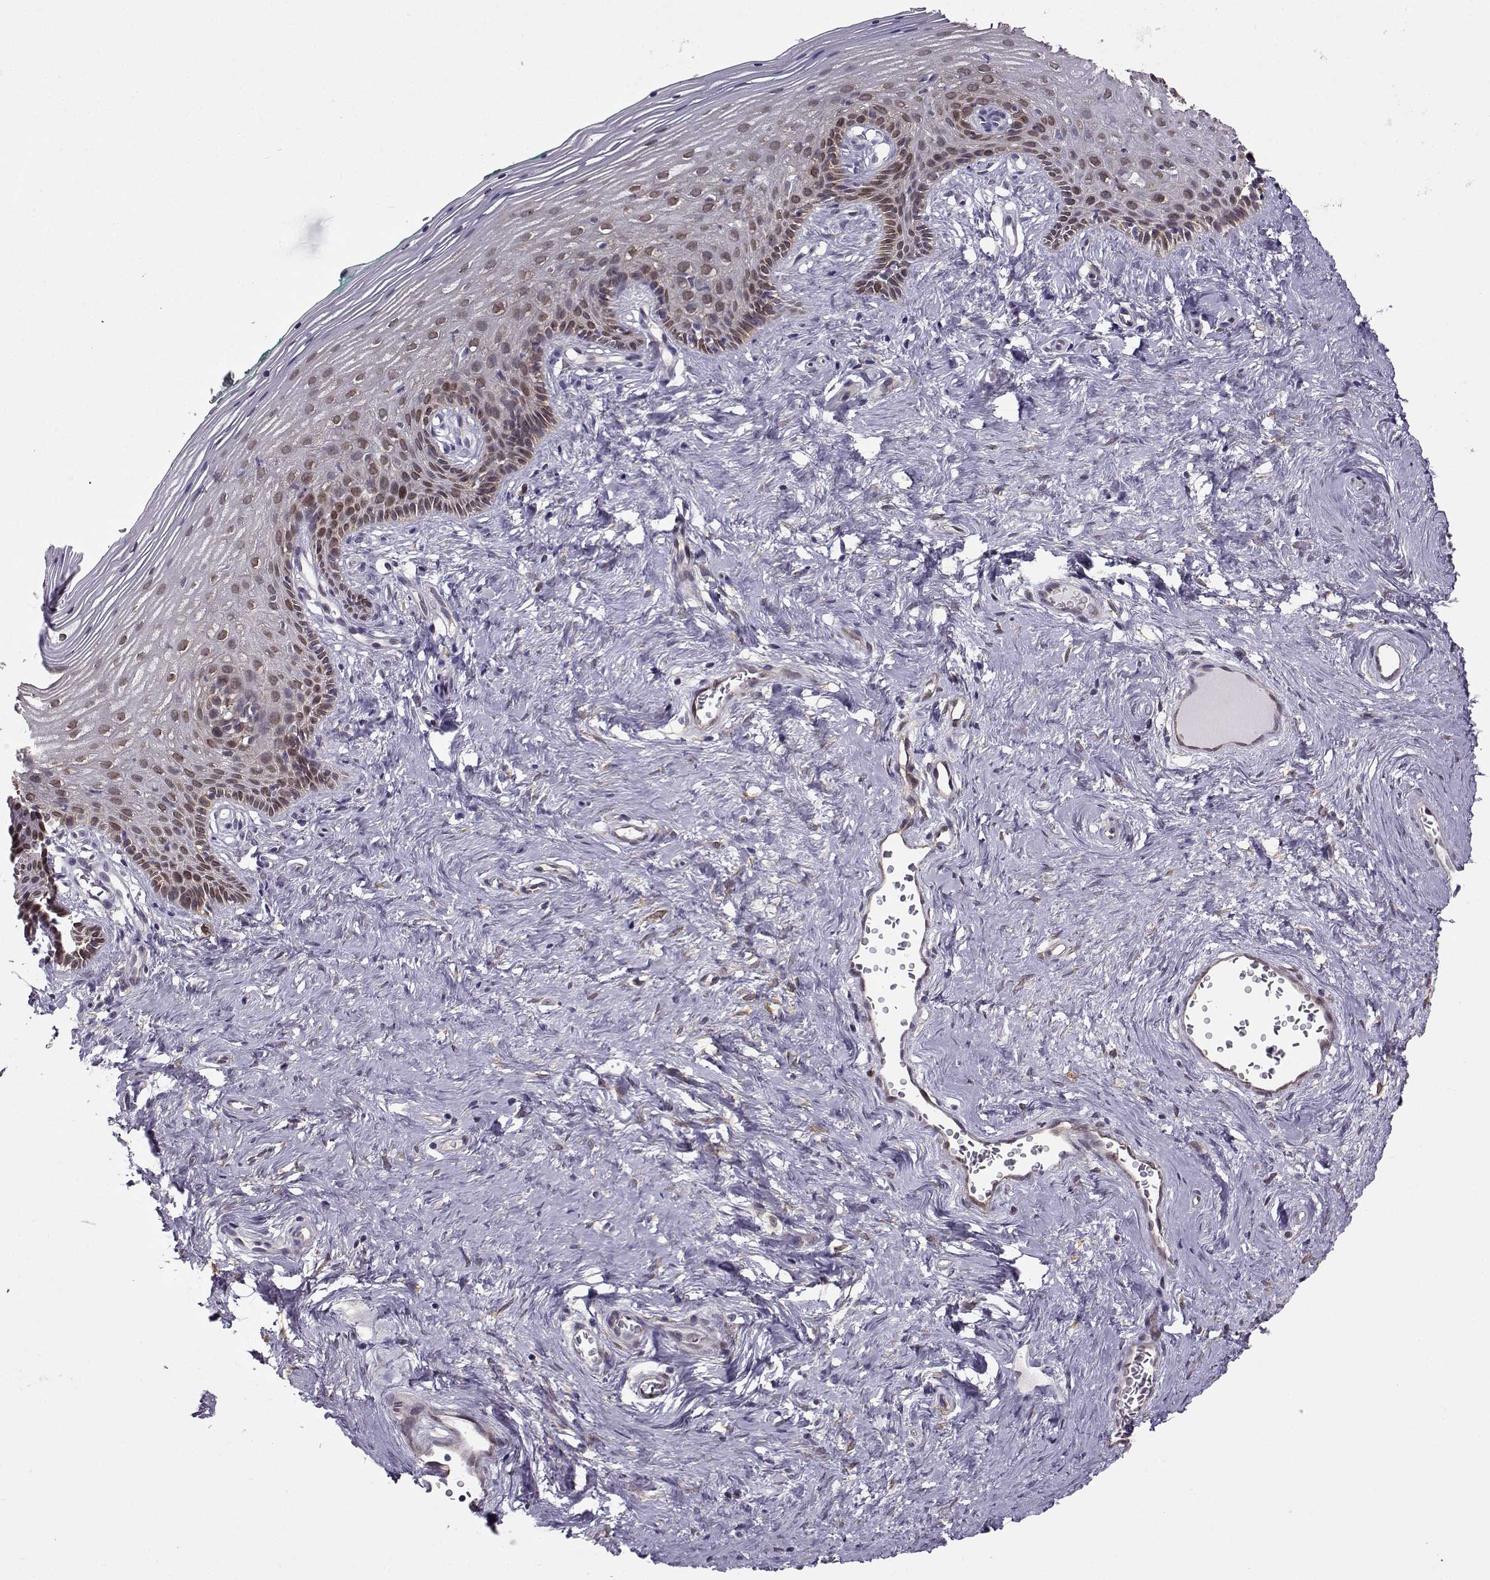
{"staining": {"intensity": "strong", "quantity": "25%-75%", "location": "cytoplasmic/membranous"}, "tissue": "vagina", "cell_type": "Squamous epithelial cells", "image_type": "normal", "snomed": [{"axis": "morphology", "description": "Normal tissue, NOS"}, {"axis": "topography", "description": "Vagina"}], "caption": "Protein analysis of unremarkable vagina reveals strong cytoplasmic/membranous expression in about 25%-75% of squamous epithelial cells. (brown staining indicates protein expression, while blue staining denotes nuclei).", "gene": "BACH1", "patient": {"sex": "female", "age": 45}}